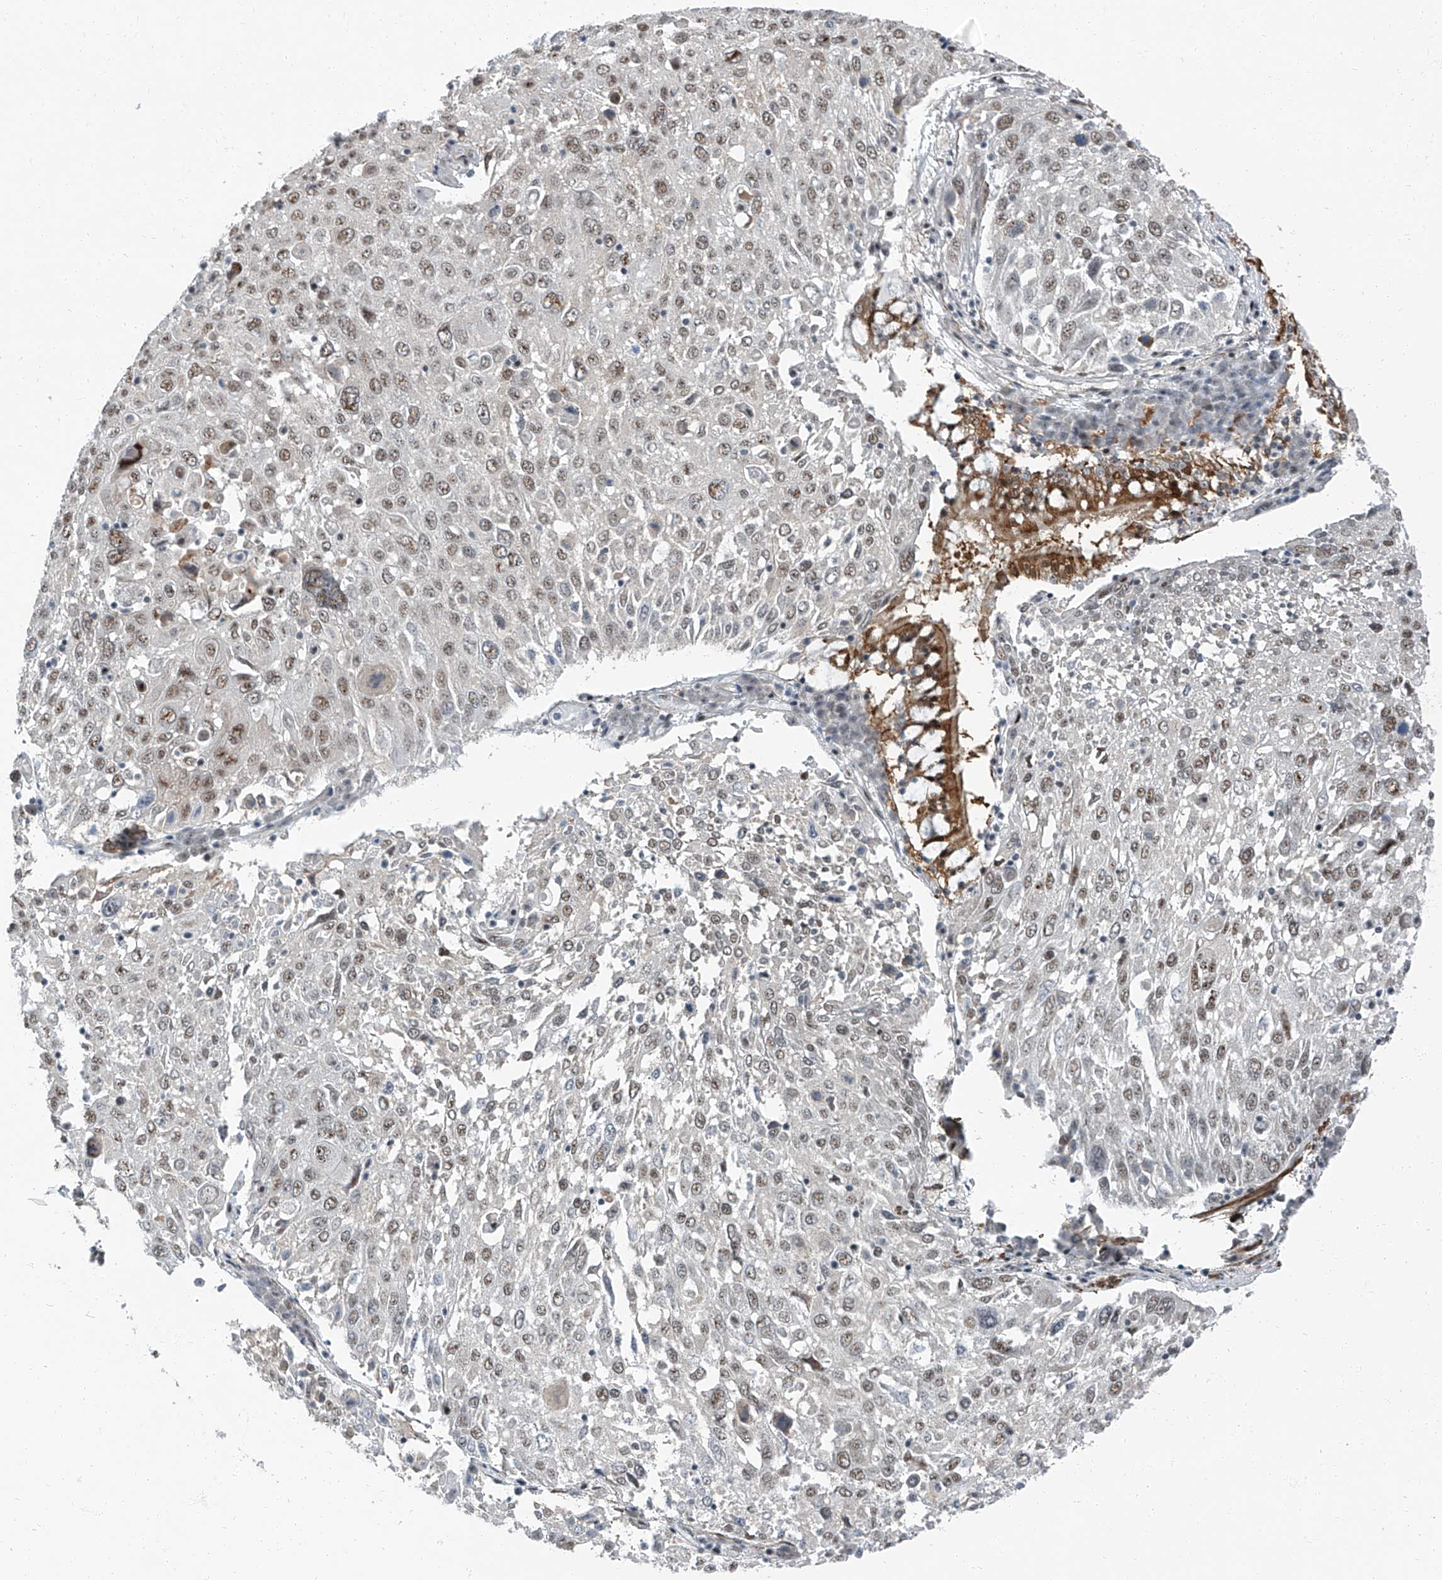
{"staining": {"intensity": "weak", "quantity": ">75%", "location": "nuclear"}, "tissue": "lung cancer", "cell_type": "Tumor cells", "image_type": "cancer", "snomed": [{"axis": "morphology", "description": "Squamous cell carcinoma, NOS"}, {"axis": "topography", "description": "Lung"}], "caption": "Human squamous cell carcinoma (lung) stained with a brown dye displays weak nuclear positive staining in about >75% of tumor cells.", "gene": "TXLNB", "patient": {"sex": "male", "age": 65}}